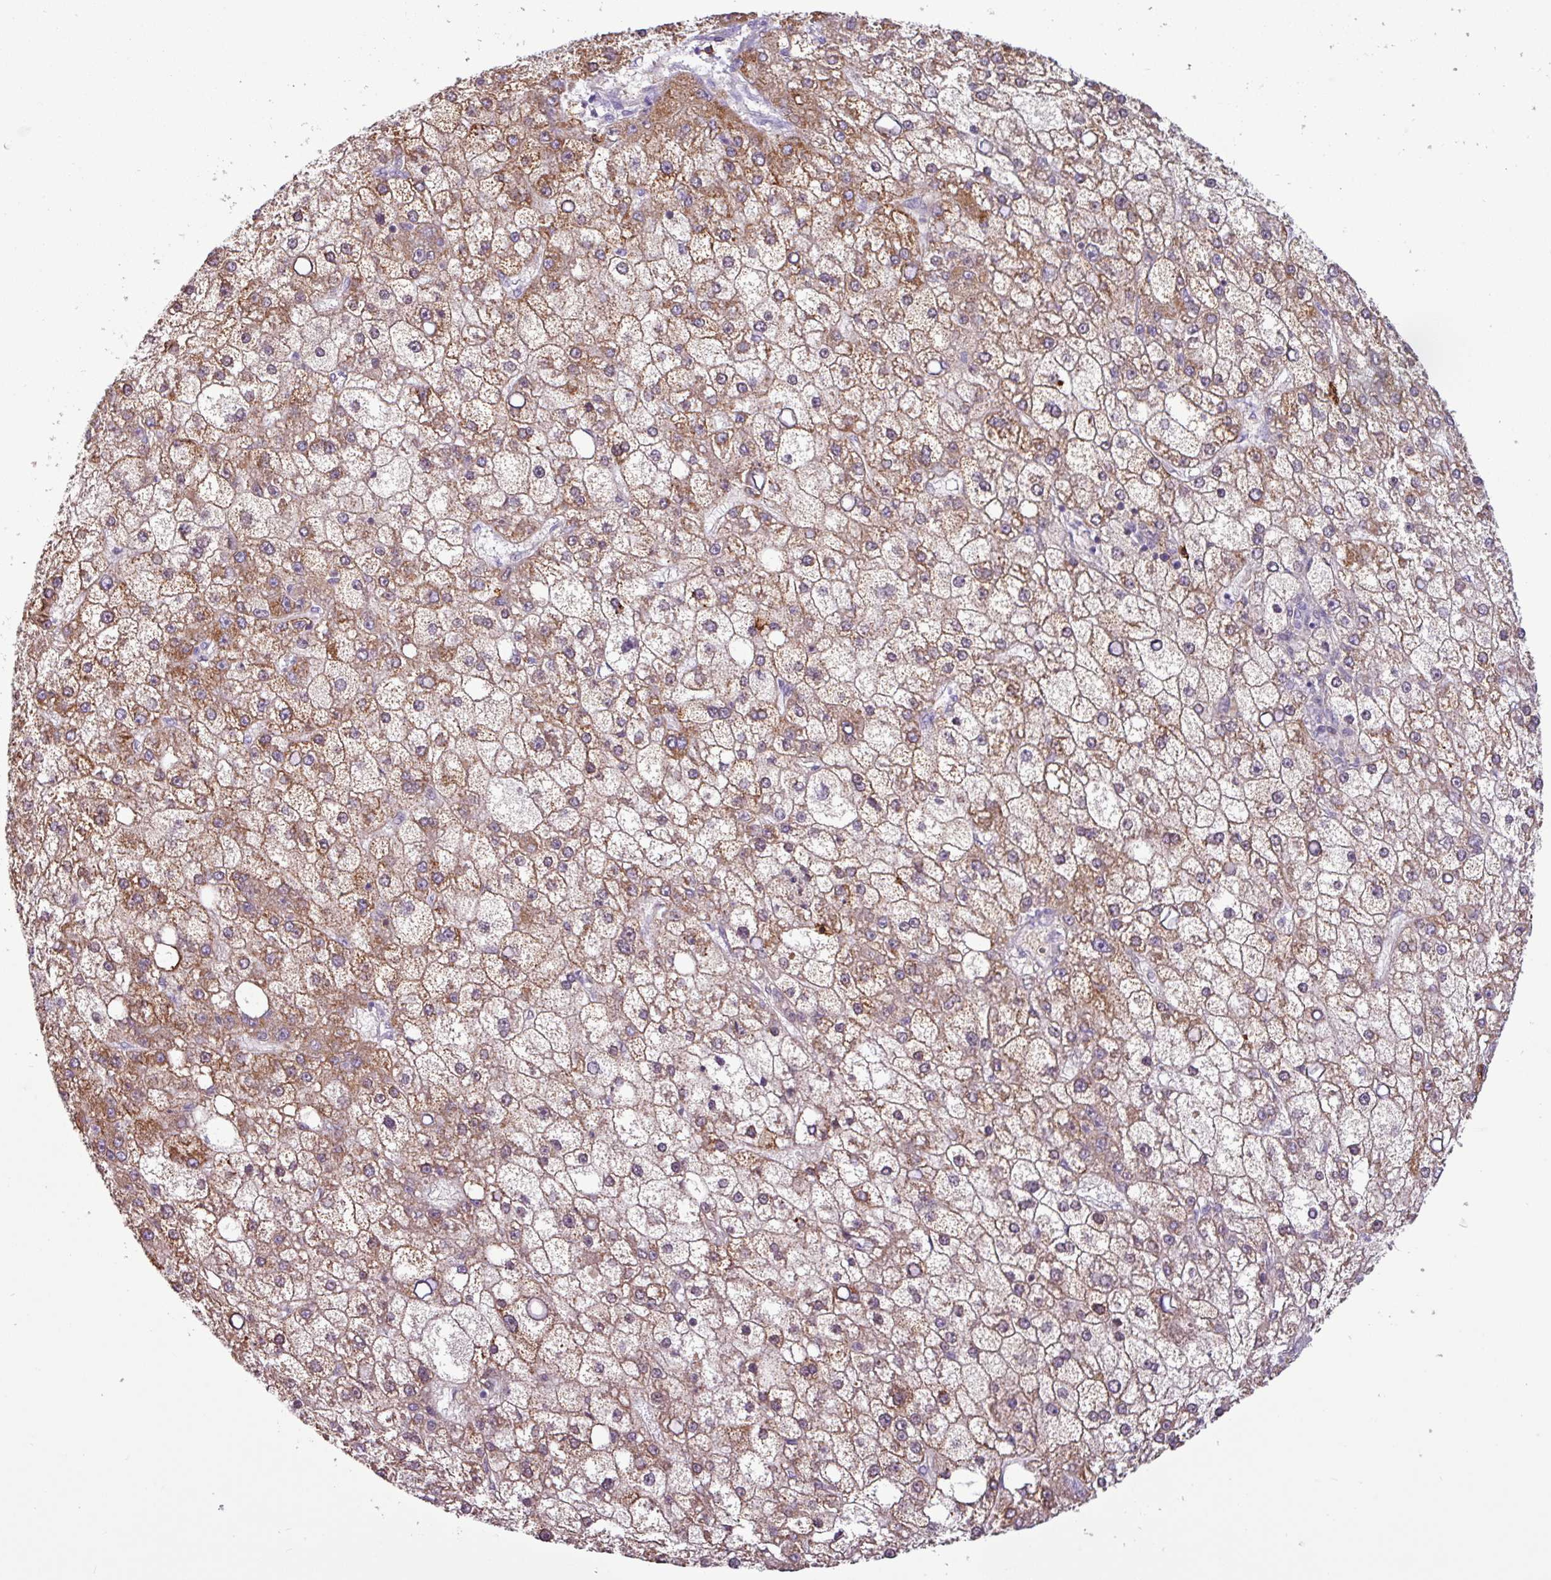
{"staining": {"intensity": "moderate", "quantity": ">75%", "location": "cytoplasmic/membranous"}, "tissue": "liver cancer", "cell_type": "Tumor cells", "image_type": "cancer", "snomed": [{"axis": "morphology", "description": "Carcinoma, Hepatocellular, NOS"}, {"axis": "topography", "description": "Liver"}], "caption": "Tumor cells show moderate cytoplasmic/membranous positivity in approximately >75% of cells in liver cancer (hepatocellular carcinoma).", "gene": "CD8A", "patient": {"sex": "male", "age": 67}}